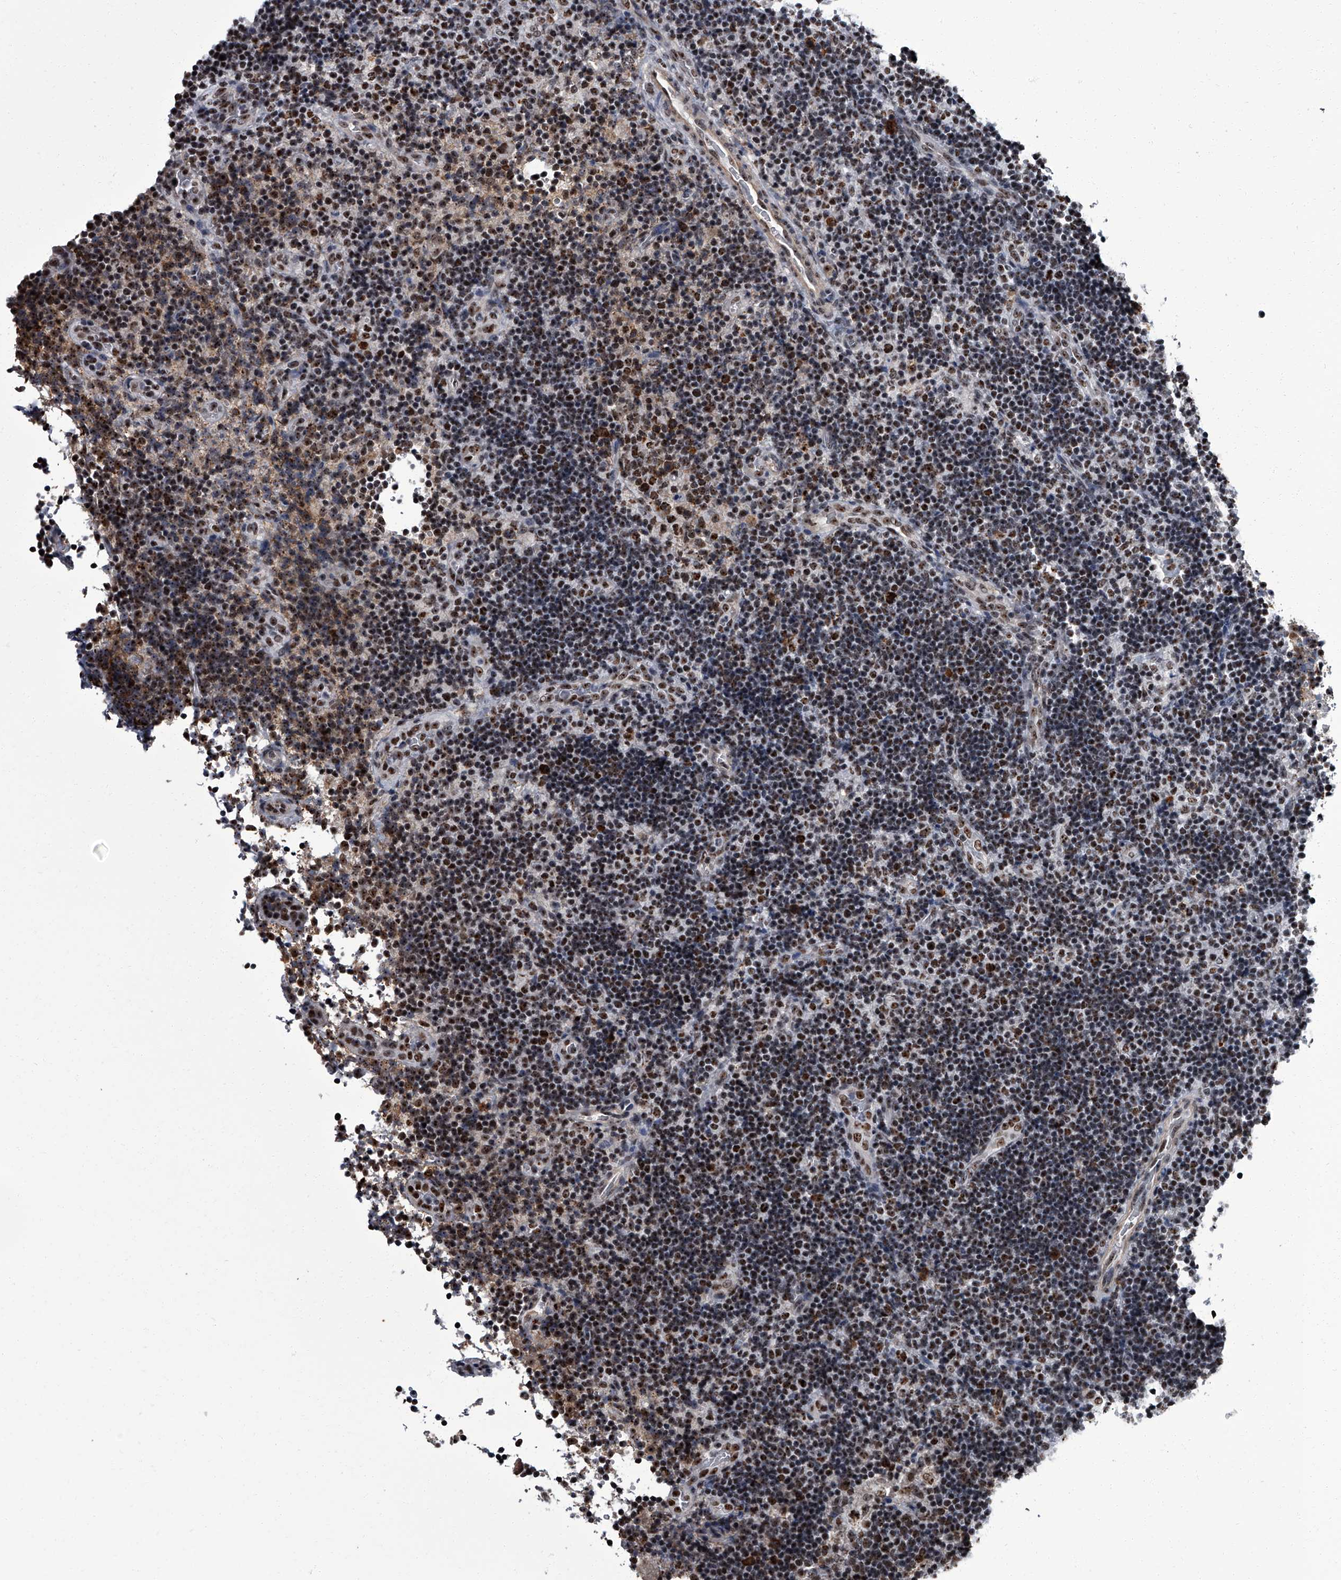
{"staining": {"intensity": "moderate", "quantity": "25%-75%", "location": "nuclear"}, "tissue": "lymph node", "cell_type": "Germinal center cells", "image_type": "normal", "snomed": [{"axis": "morphology", "description": "Normal tissue, NOS"}, {"axis": "topography", "description": "Lymph node"}], "caption": "Immunohistochemical staining of normal lymph node reveals medium levels of moderate nuclear positivity in about 25%-75% of germinal center cells. (Brightfield microscopy of DAB IHC at high magnification).", "gene": "ZNF518B", "patient": {"sex": "female", "age": 22}}